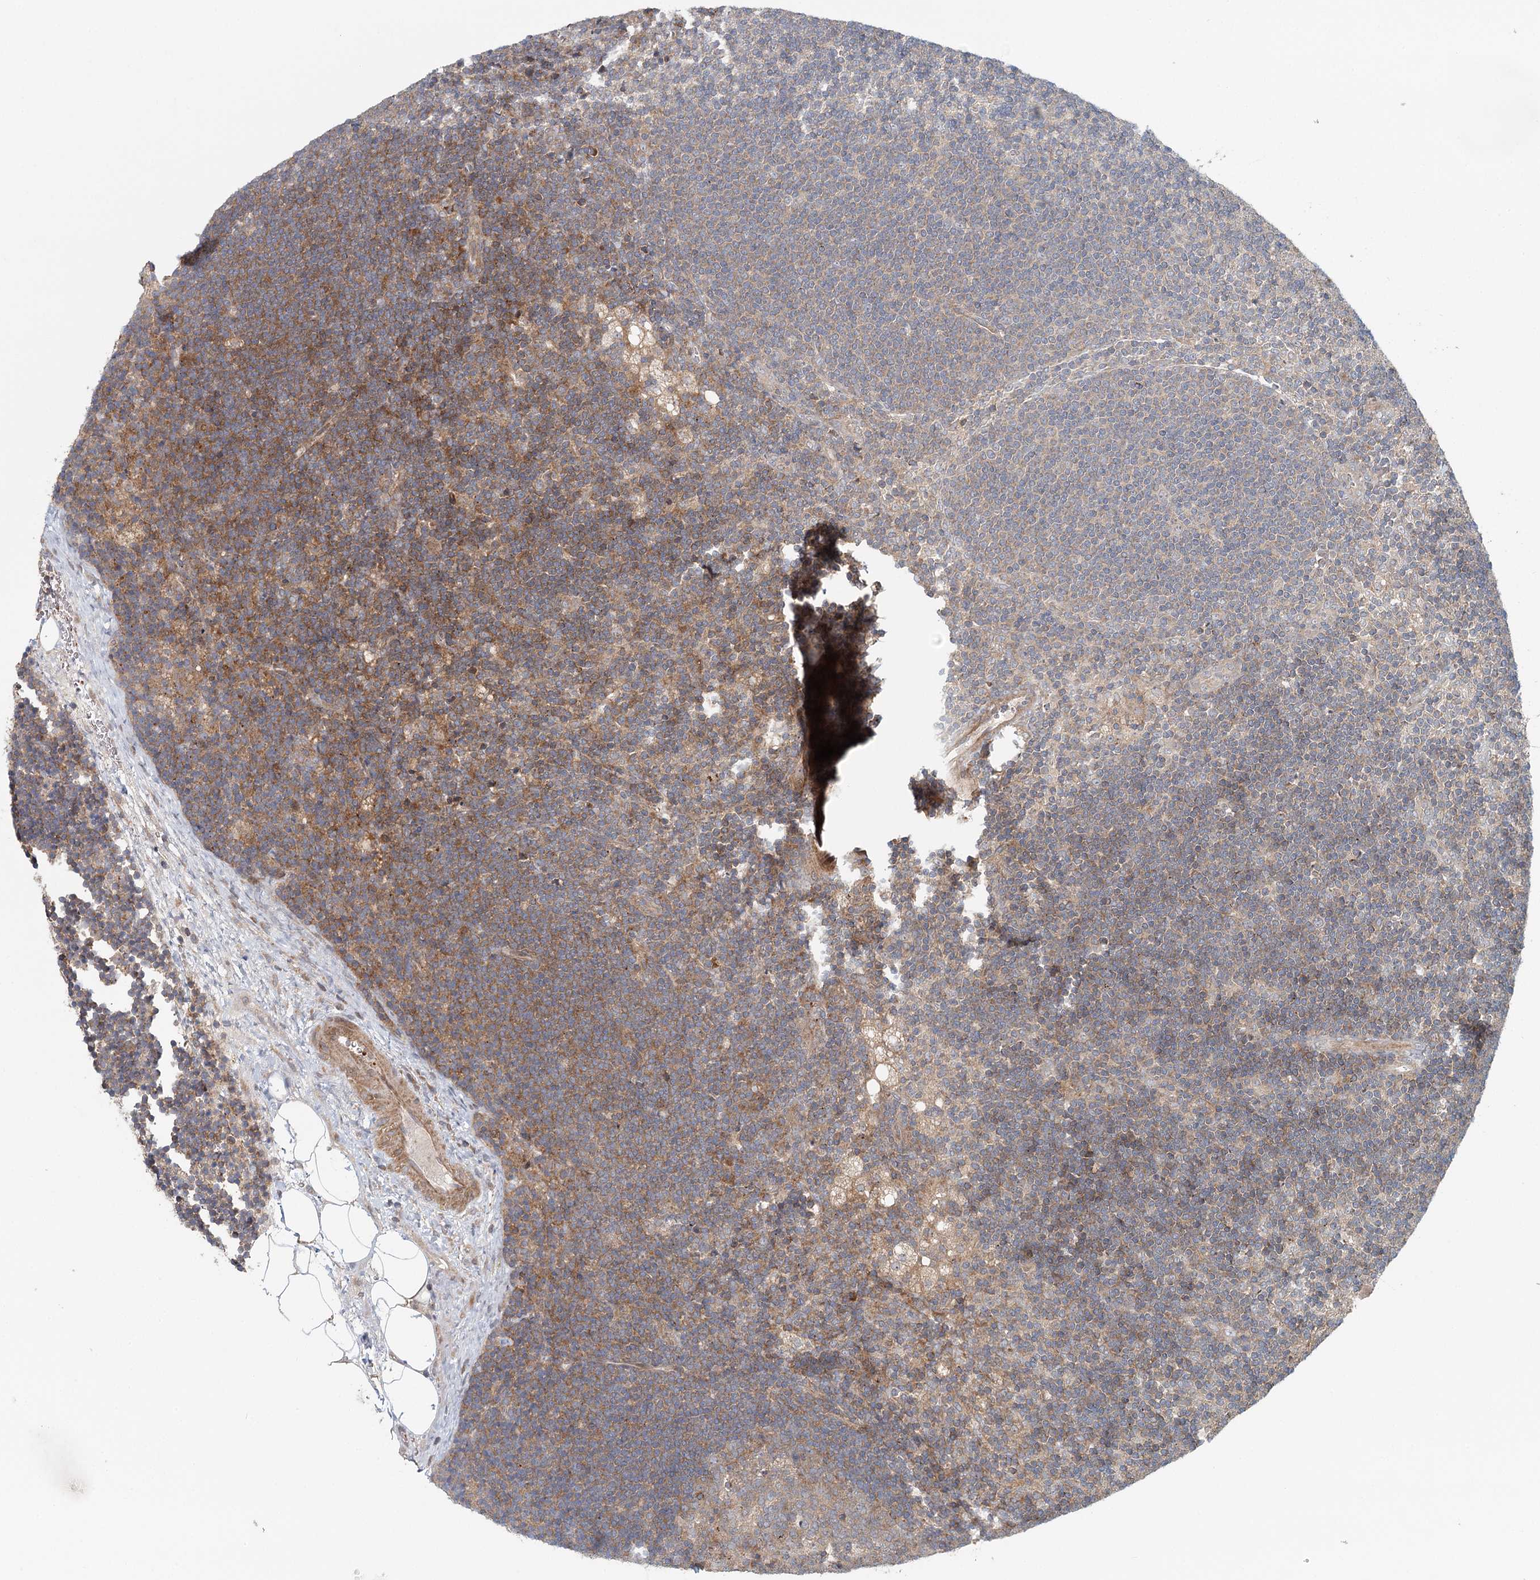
{"staining": {"intensity": "weak", "quantity": "25%-75%", "location": "cytoplasmic/membranous"}, "tissue": "lymph node", "cell_type": "Germinal center cells", "image_type": "normal", "snomed": [{"axis": "morphology", "description": "Normal tissue, NOS"}, {"axis": "topography", "description": "Lymph node"}], "caption": "Benign lymph node exhibits weak cytoplasmic/membranous staining in approximately 25%-75% of germinal center cells Immunohistochemistry (ihc) stains the protein in brown and the nuclei are stained blue..", "gene": "ENSG00000273217", "patient": {"sex": "male", "age": 24}}